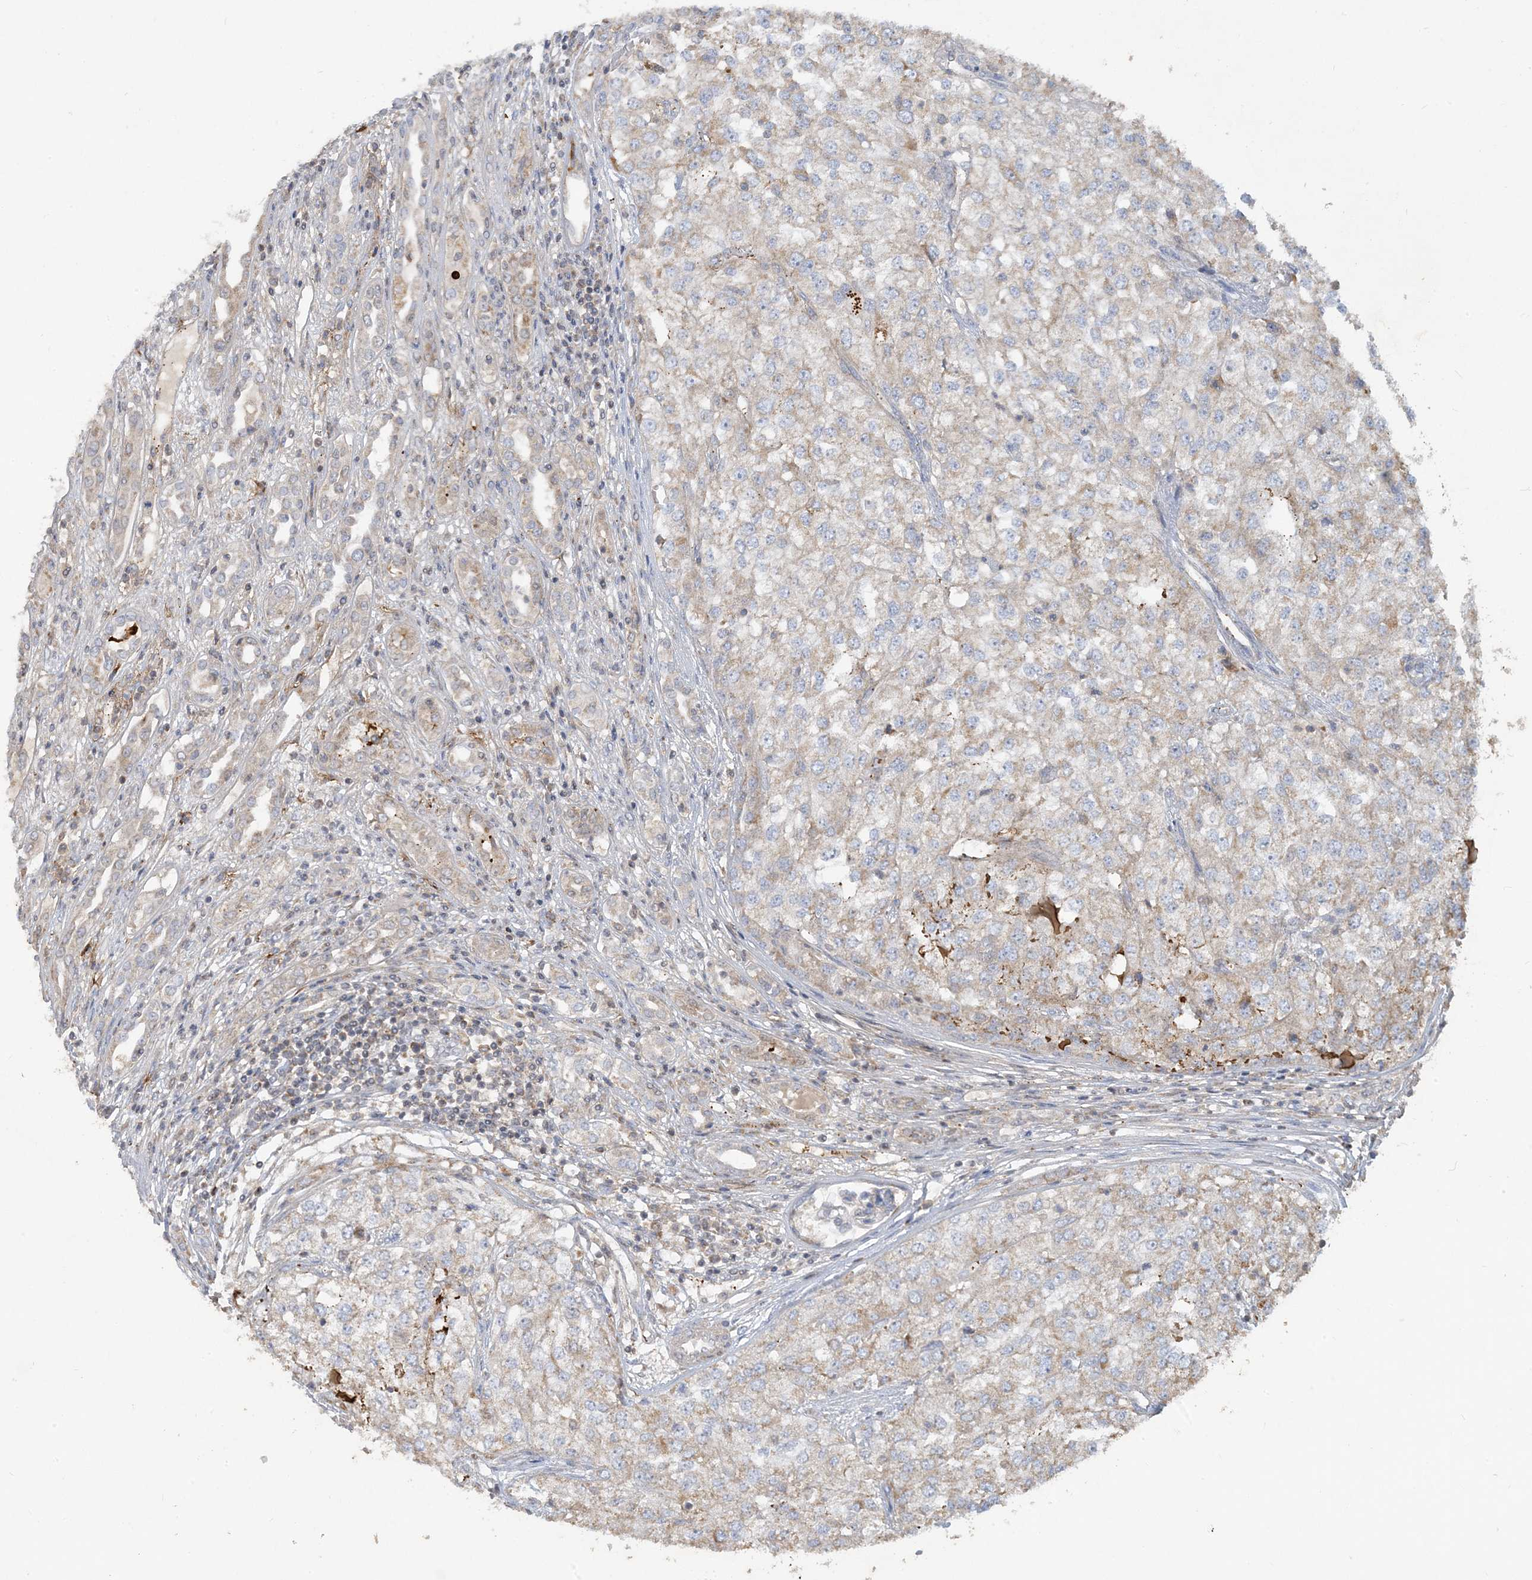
{"staining": {"intensity": "weak", "quantity": "25%-75%", "location": "cytoplasmic/membranous"}, "tissue": "renal cancer", "cell_type": "Tumor cells", "image_type": "cancer", "snomed": [{"axis": "morphology", "description": "Adenocarcinoma, NOS"}, {"axis": "topography", "description": "Kidney"}], "caption": "Brown immunohistochemical staining in renal cancer (adenocarcinoma) demonstrates weak cytoplasmic/membranous expression in approximately 25%-75% of tumor cells. The staining was performed using DAB, with brown indicating positive protein expression. Nuclei are stained blue with hematoxylin.", "gene": "ECHDC1", "patient": {"sex": "female", "age": 54}}